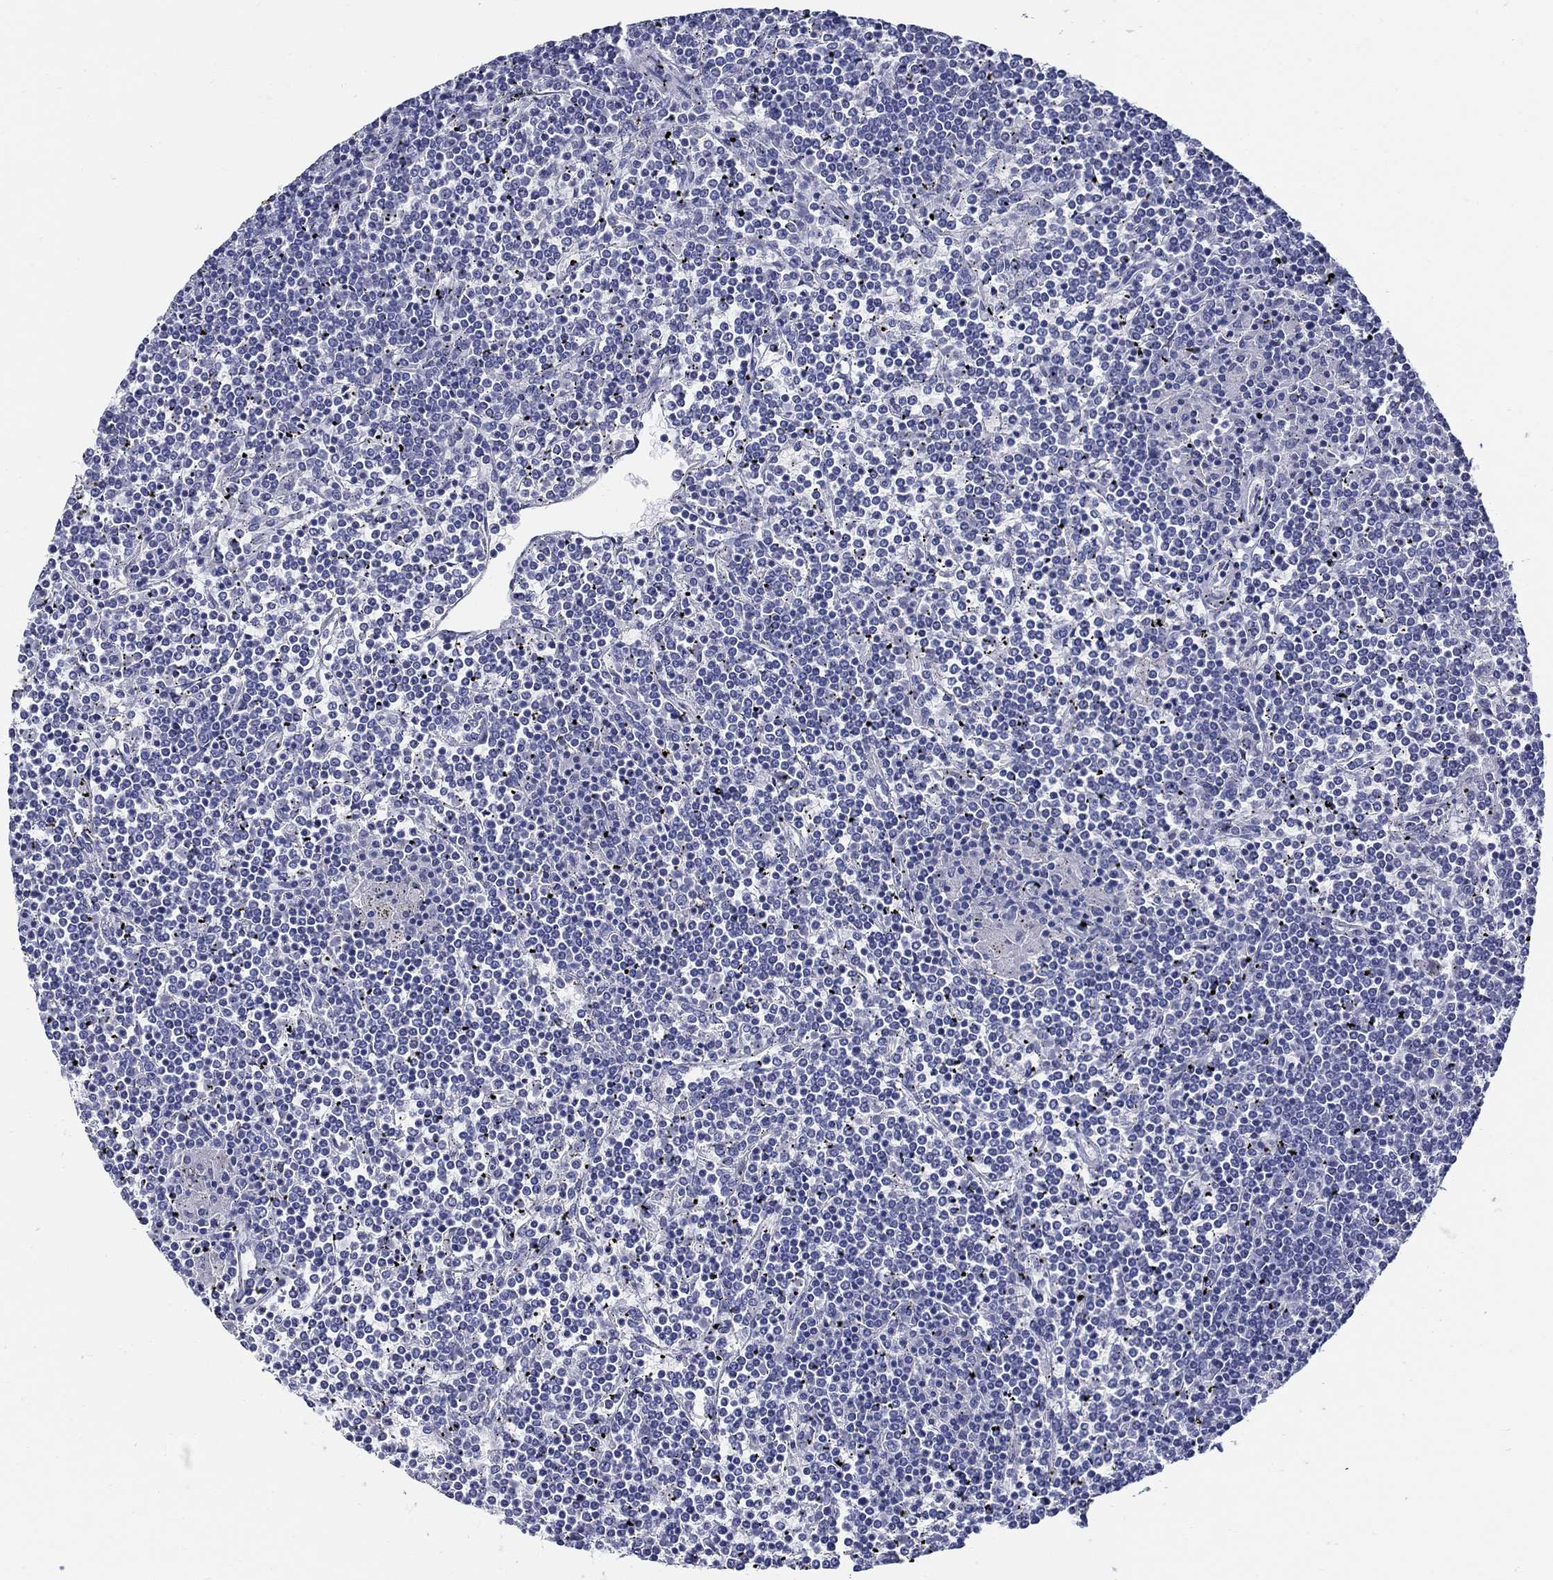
{"staining": {"intensity": "negative", "quantity": "none", "location": "none"}, "tissue": "lymphoma", "cell_type": "Tumor cells", "image_type": "cancer", "snomed": [{"axis": "morphology", "description": "Malignant lymphoma, non-Hodgkin's type, Low grade"}, {"axis": "topography", "description": "Spleen"}], "caption": "Tumor cells are negative for protein expression in human lymphoma. (DAB (3,3'-diaminobenzidine) immunohistochemistry, high magnification).", "gene": "CRYGS", "patient": {"sex": "female", "age": 19}}